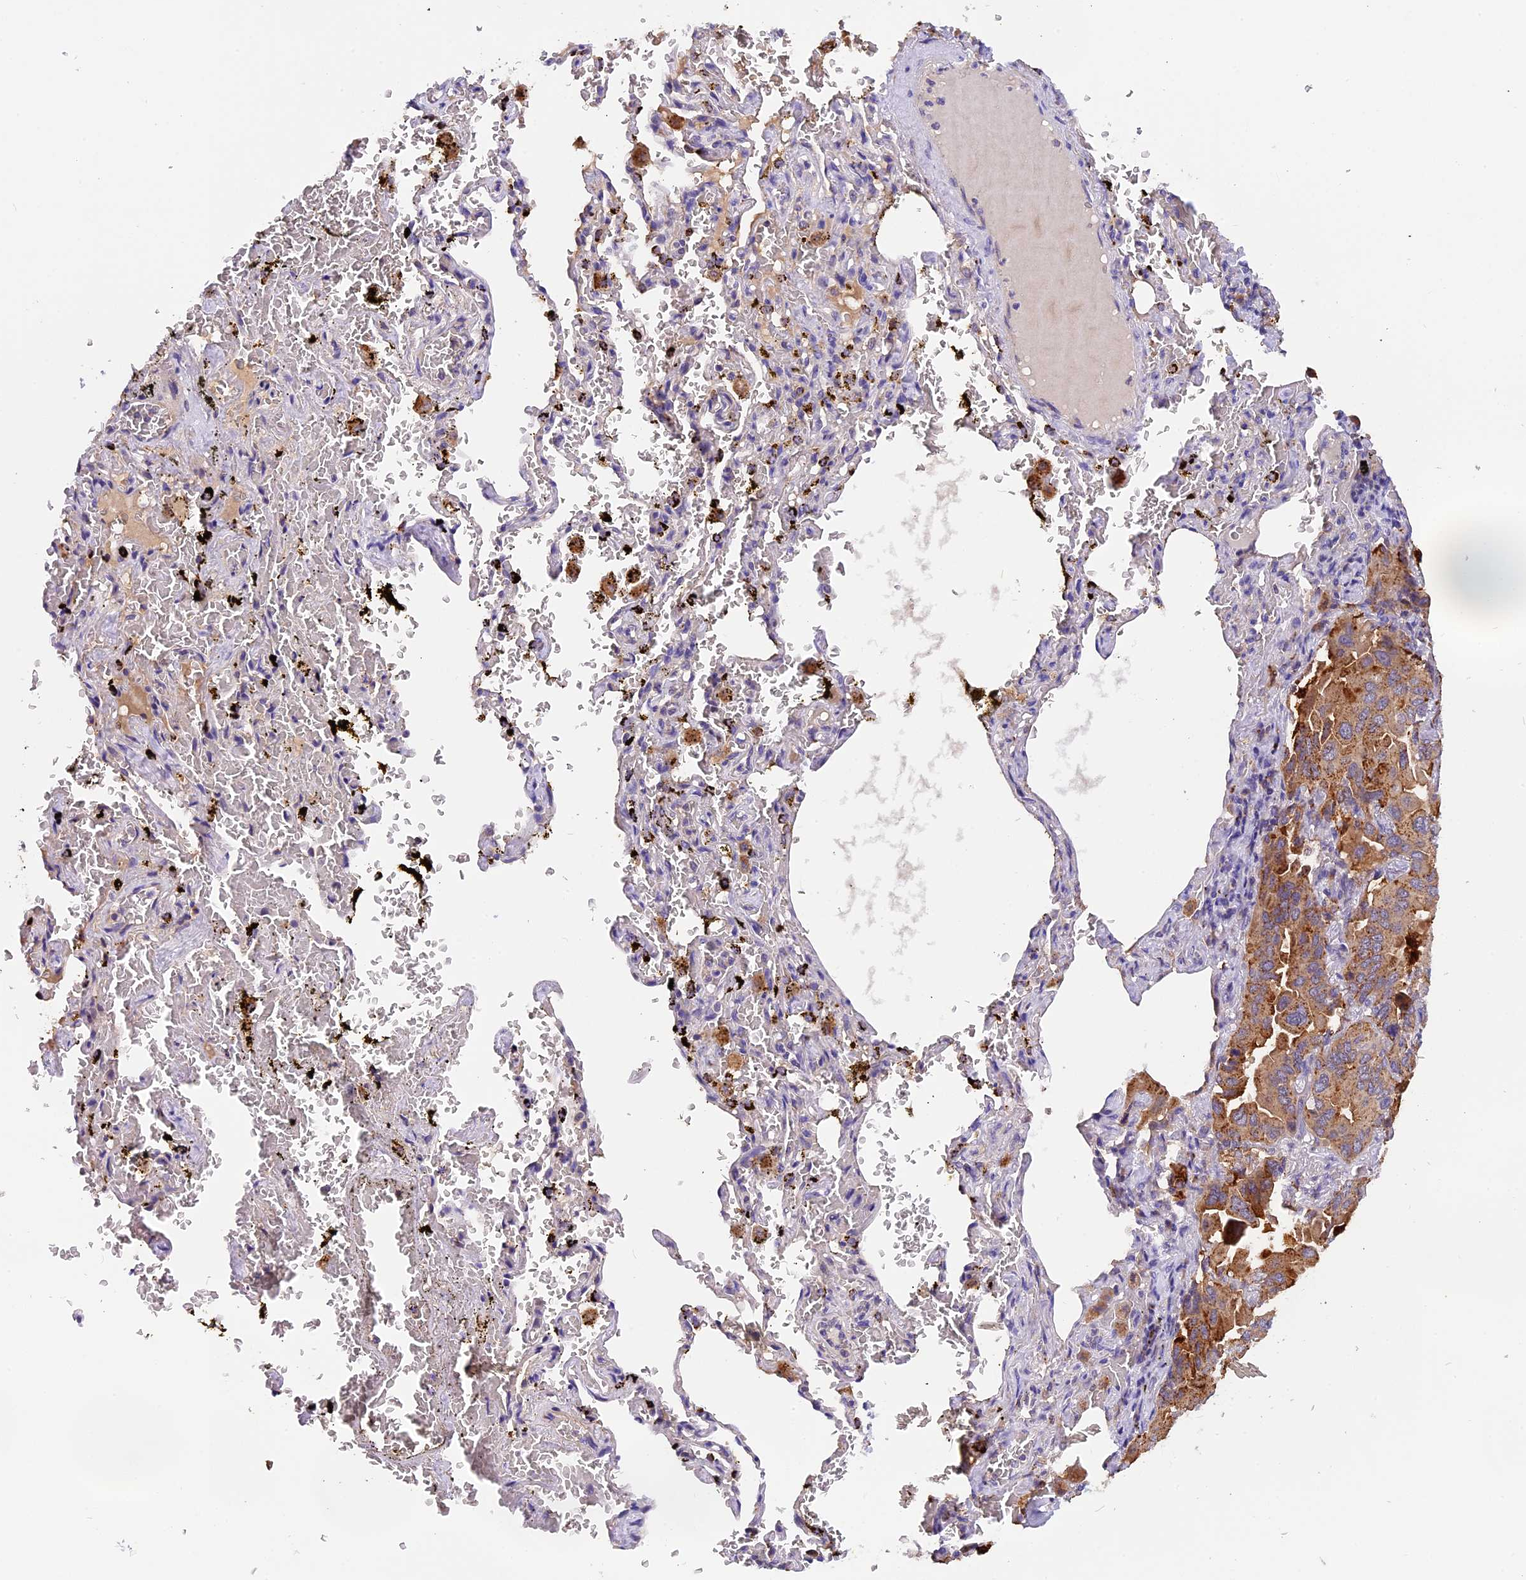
{"staining": {"intensity": "moderate", "quantity": ">75%", "location": "cytoplasmic/membranous"}, "tissue": "lung cancer", "cell_type": "Tumor cells", "image_type": "cancer", "snomed": [{"axis": "morphology", "description": "Adenocarcinoma, NOS"}, {"axis": "topography", "description": "Lung"}], "caption": "High-magnification brightfield microscopy of lung adenocarcinoma stained with DAB (3,3'-diaminobenzidine) (brown) and counterstained with hematoxylin (blue). tumor cells exhibit moderate cytoplasmic/membranous positivity is seen in approximately>75% of cells.", "gene": "COPE", "patient": {"sex": "male", "age": 64}}